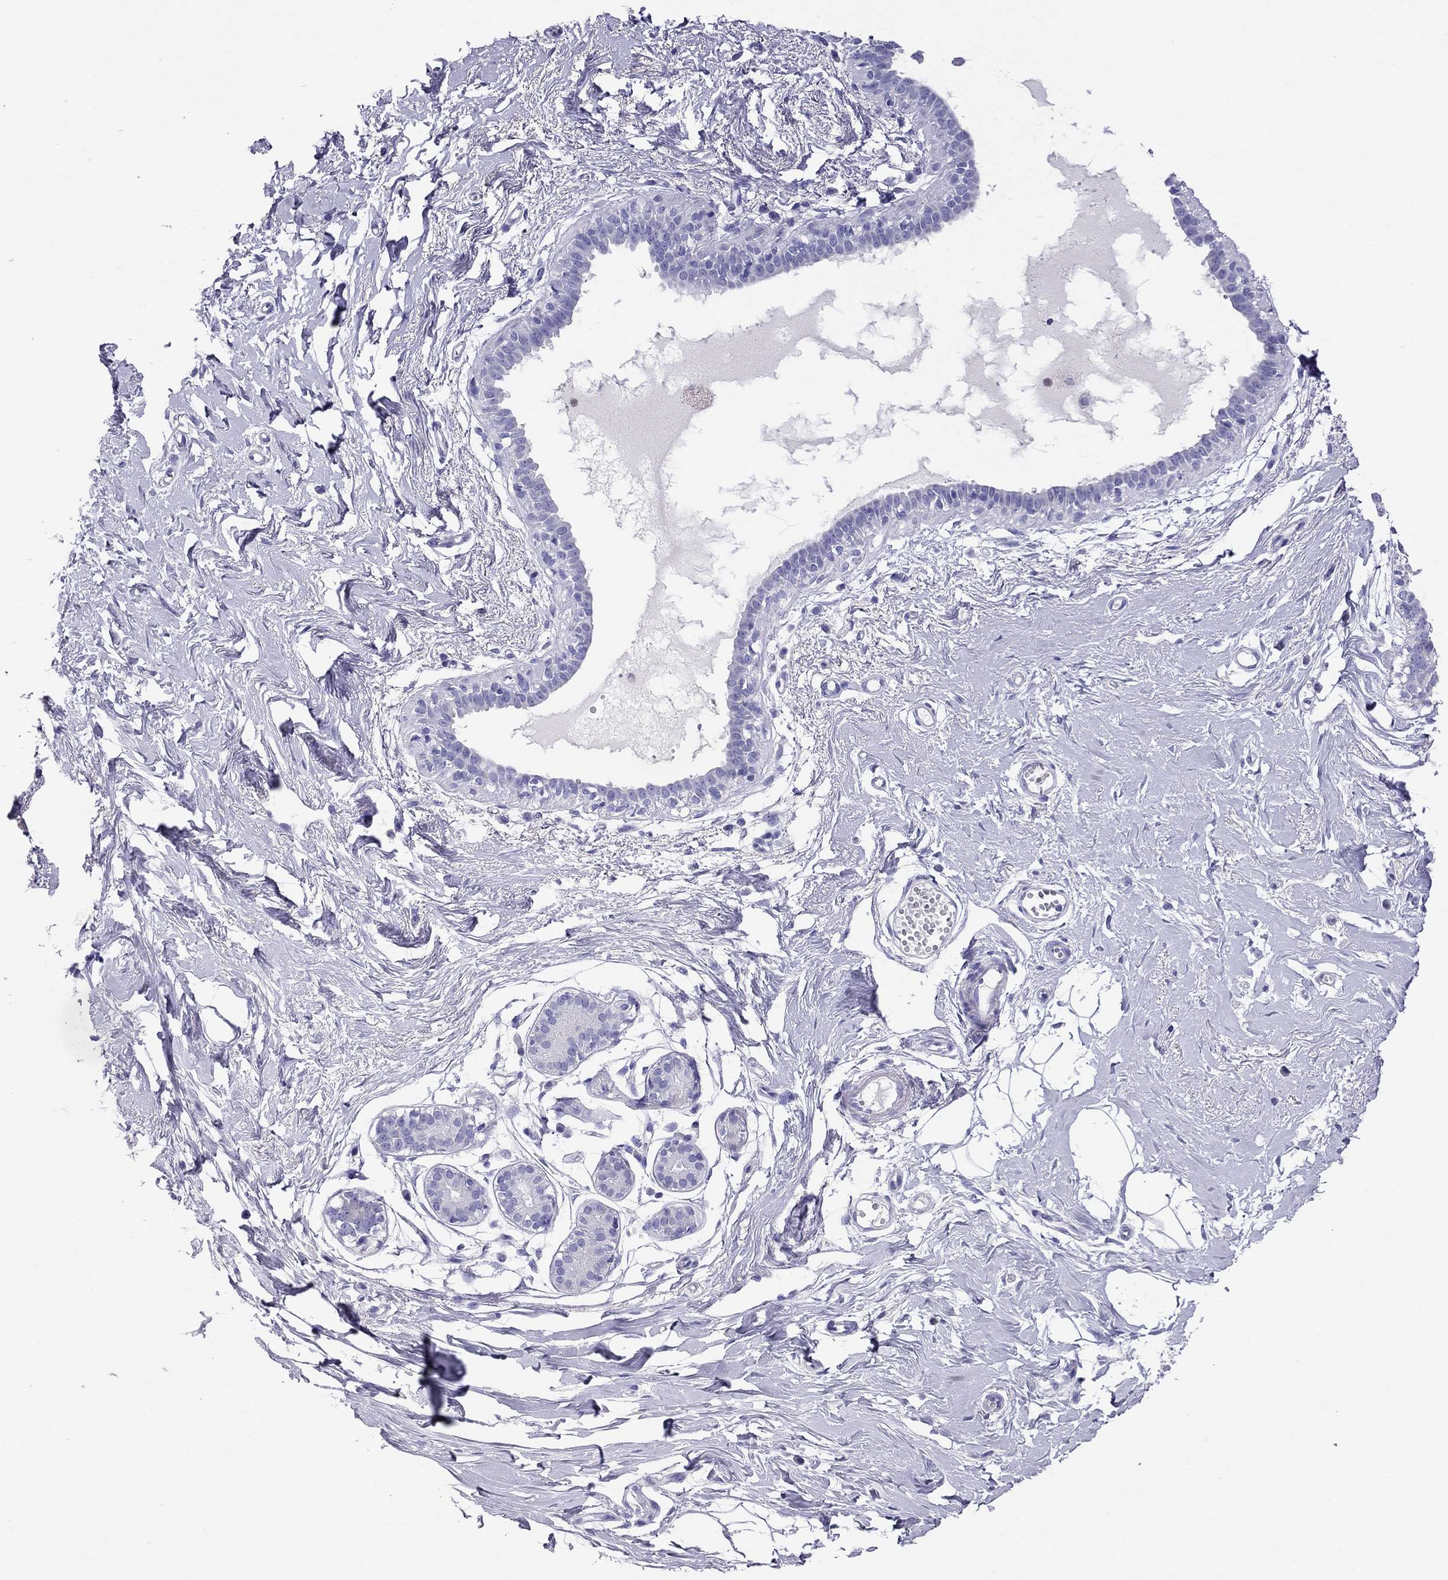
{"staining": {"intensity": "negative", "quantity": "none", "location": "none"}, "tissue": "breast", "cell_type": "Adipocytes", "image_type": "normal", "snomed": [{"axis": "morphology", "description": "Normal tissue, NOS"}, {"axis": "topography", "description": "Breast"}], "caption": "Protein analysis of benign breast reveals no significant expression in adipocytes. (IHC, brightfield microscopy, high magnification).", "gene": "TTLL13", "patient": {"sex": "female", "age": 49}}